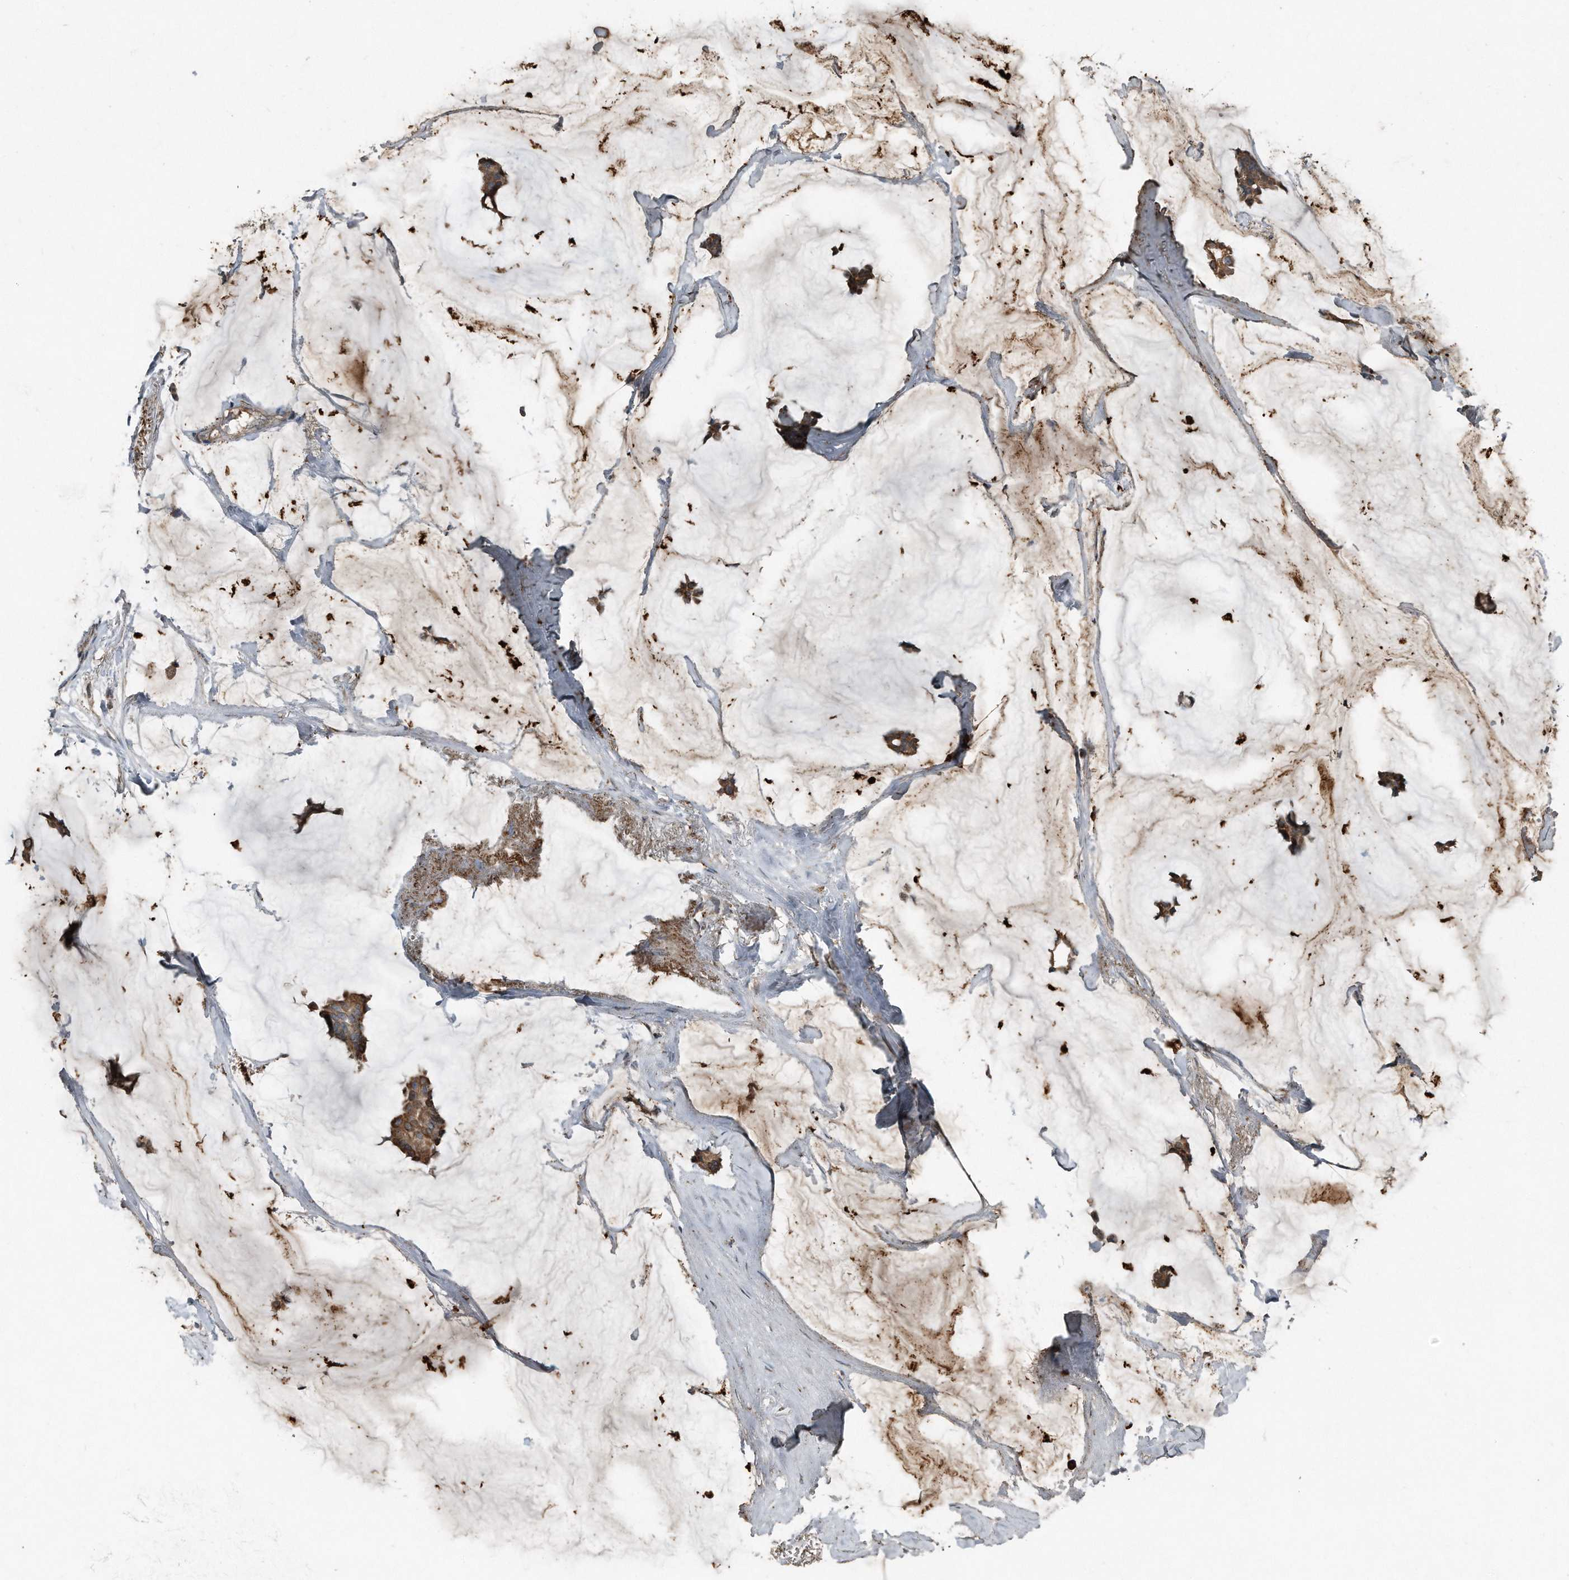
{"staining": {"intensity": "moderate", "quantity": "25%-75%", "location": "cytoplasmic/membranous"}, "tissue": "breast cancer", "cell_type": "Tumor cells", "image_type": "cancer", "snomed": [{"axis": "morphology", "description": "Duct carcinoma"}, {"axis": "topography", "description": "Breast"}], "caption": "A brown stain shows moderate cytoplasmic/membranous positivity of a protein in breast cancer (intraductal carcinoma) tumor cells.", "gene": "C9", "patient": {"sex": "female", "age": 93}}